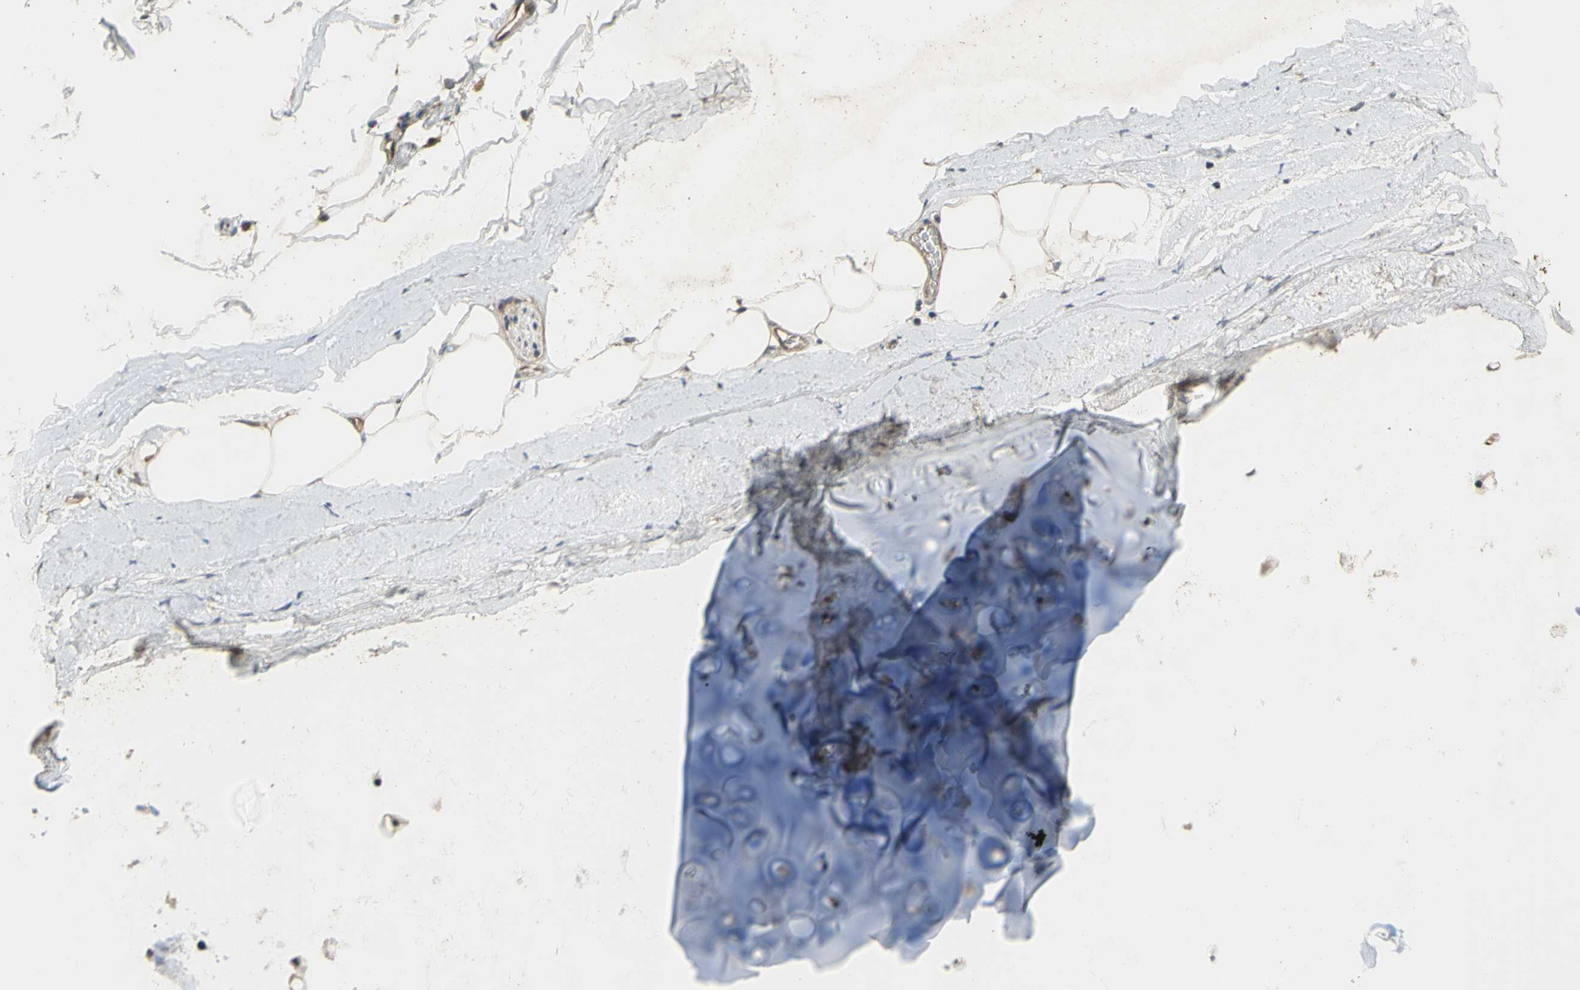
{"staining": {"intensity": "negative", "quantity": "none", "location": "none"}, "tissue": "adipose tissue", "cell_type": "Adipocytes", "image_type": "normal", "snomed": [{"axis": "morphology", "description": "Normal tissue, NOS"}, {"axis": "topography", "description": "Bronchus"}], "caption": "Immunohistochemical staining of normal adipose tissue displays no significant expression in adipocytes.", "gene": "EFNB2", "patient": {"sex": "female", "age": 73}}